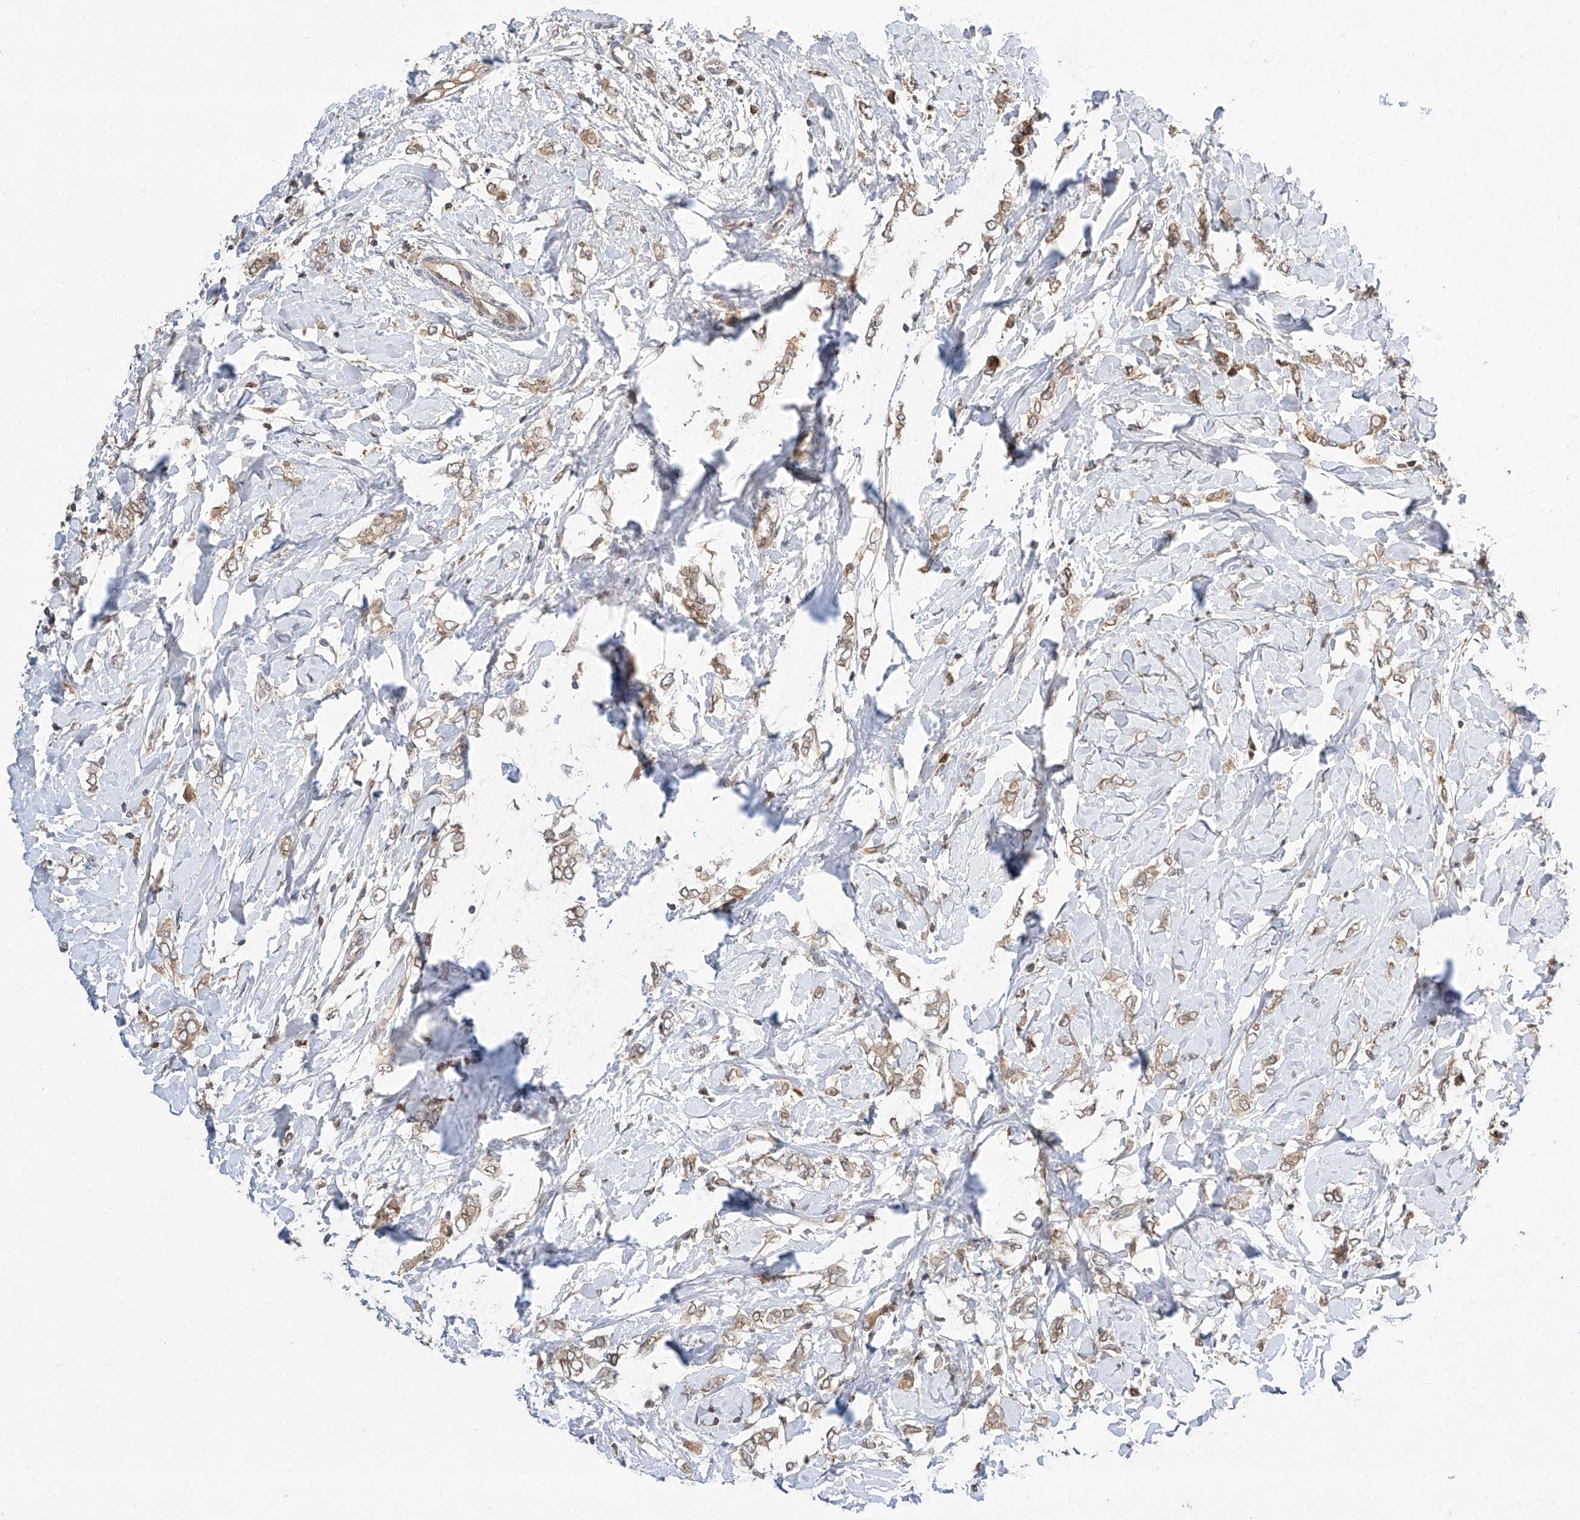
{"staining": {"intensity": "weak", "quantity": ">75%", "location": "cytoplasmic/membranous"}, "tissue": "breast cancer", "cell_type": "Tumor cells", "image_type": "cancer", "snomed": [{"axis": "morphology", "description": "Normal tissue, NOS"}, {"axis": "morphology", "description": "Lobular carcinoma"}, {"axis": "topography", "description": "Breast"}], "caption": "DAB immunohistochemical staining of human breast lobular carcinoma shows weak cytoplasmic/membranous protein expression in about >75% of tumor cells.", "gene": "DIRAS3", "patient": {"sex": "female", "age": 47}}